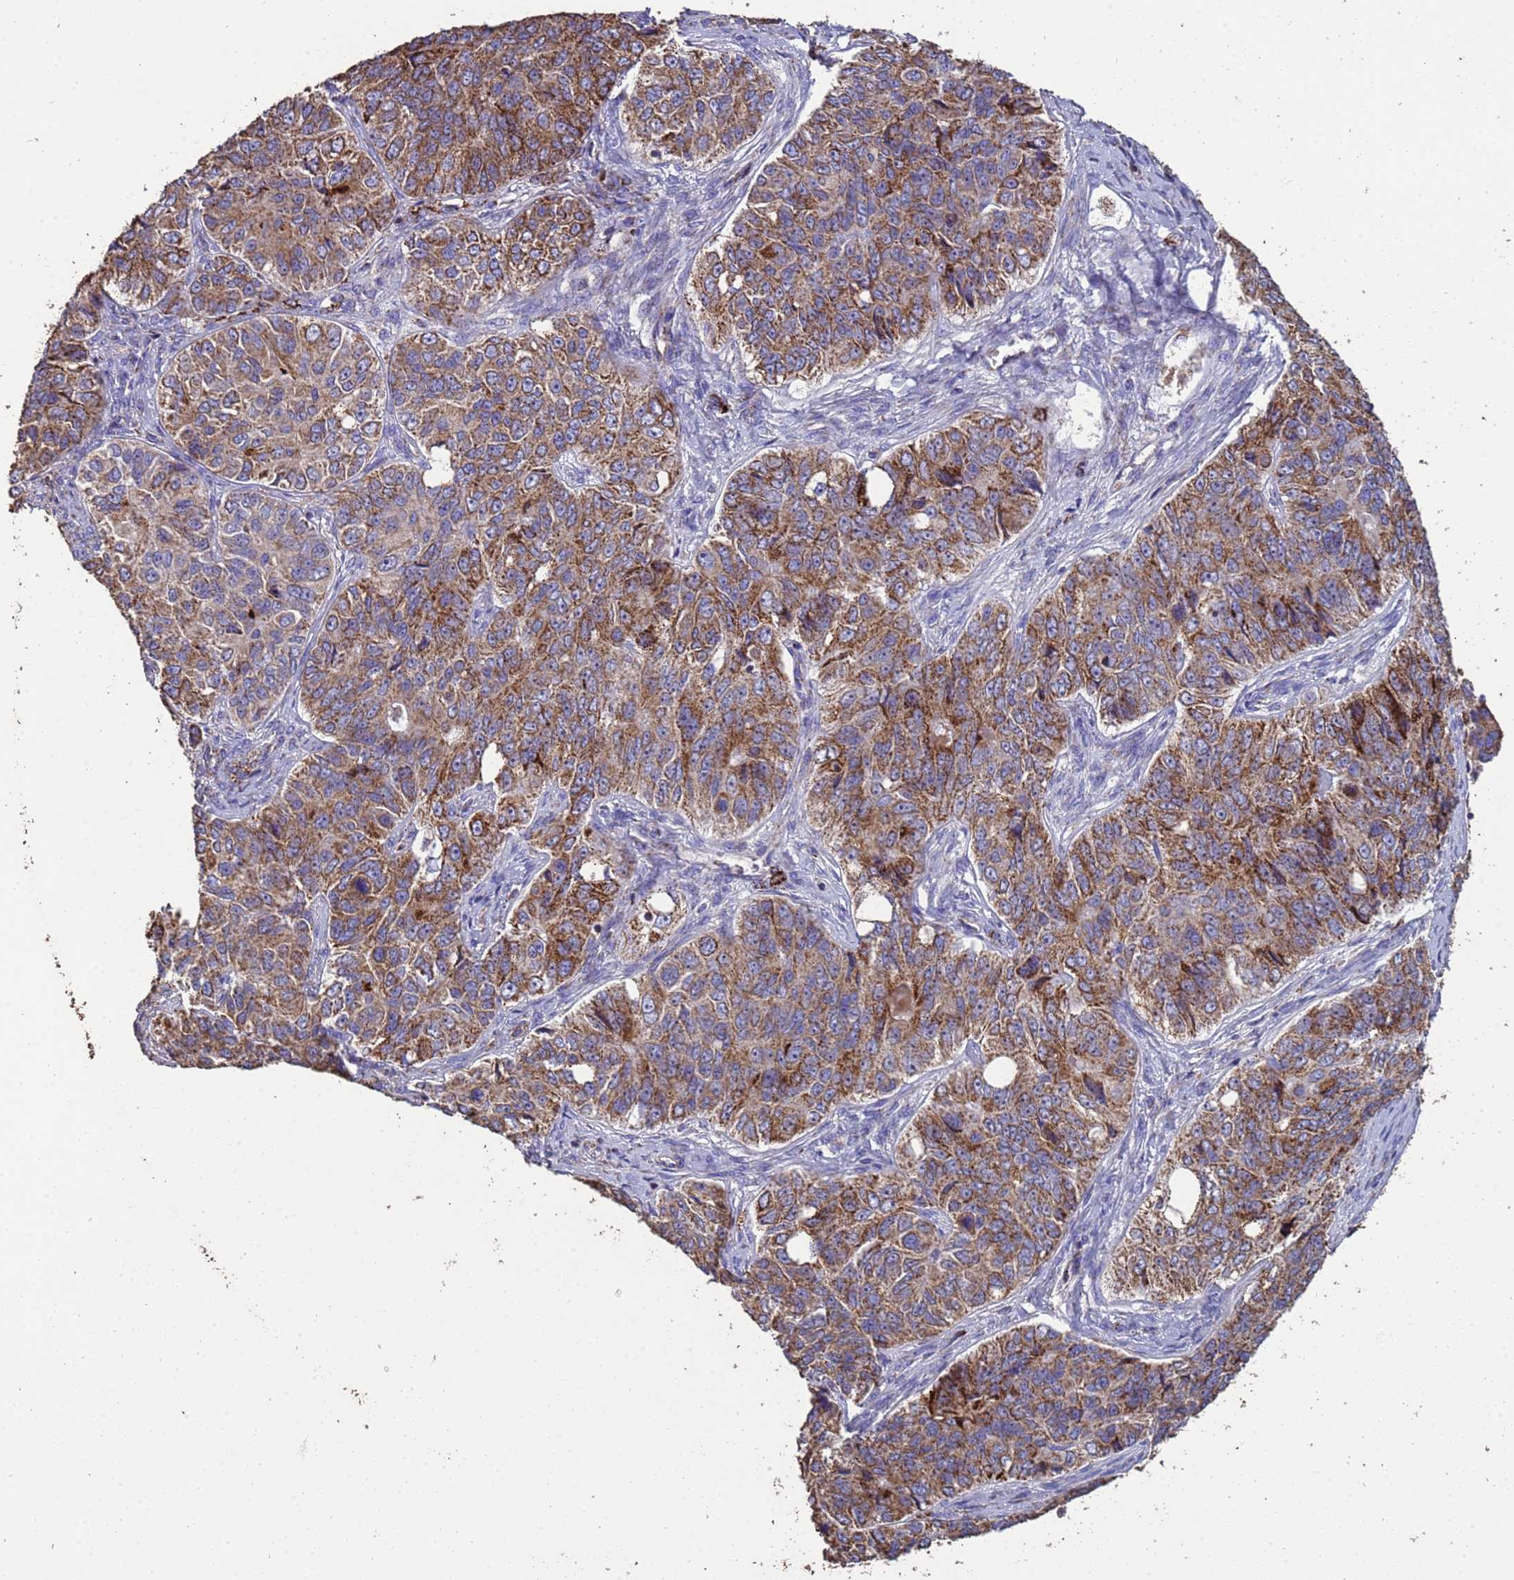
{"staining": {"intensity": "moderate", "quantity": ">75%", "location": "cytoplasmic/membranous"}, "tissue": "ovarian cancer", "cell_type": "Tumor cells", "image_type": "cancer", "snomed": [{"axis": "morphology", "description": "Carcinoma, endometroid"}, {"axis": "topography", "description": "Ovary"}], "caption": "High-magnification brightfield microscopy of ovarian endometroid carcinoma stained with DAB (brown) and counterstained with hematoxylin (blue). tumor cells exhibit moderate cytoplasmic/membranous expression is appreciated in approximately>75% of cells.", "gene": "ZNFX1", "patient": {"sex": "female", "age": 51}}